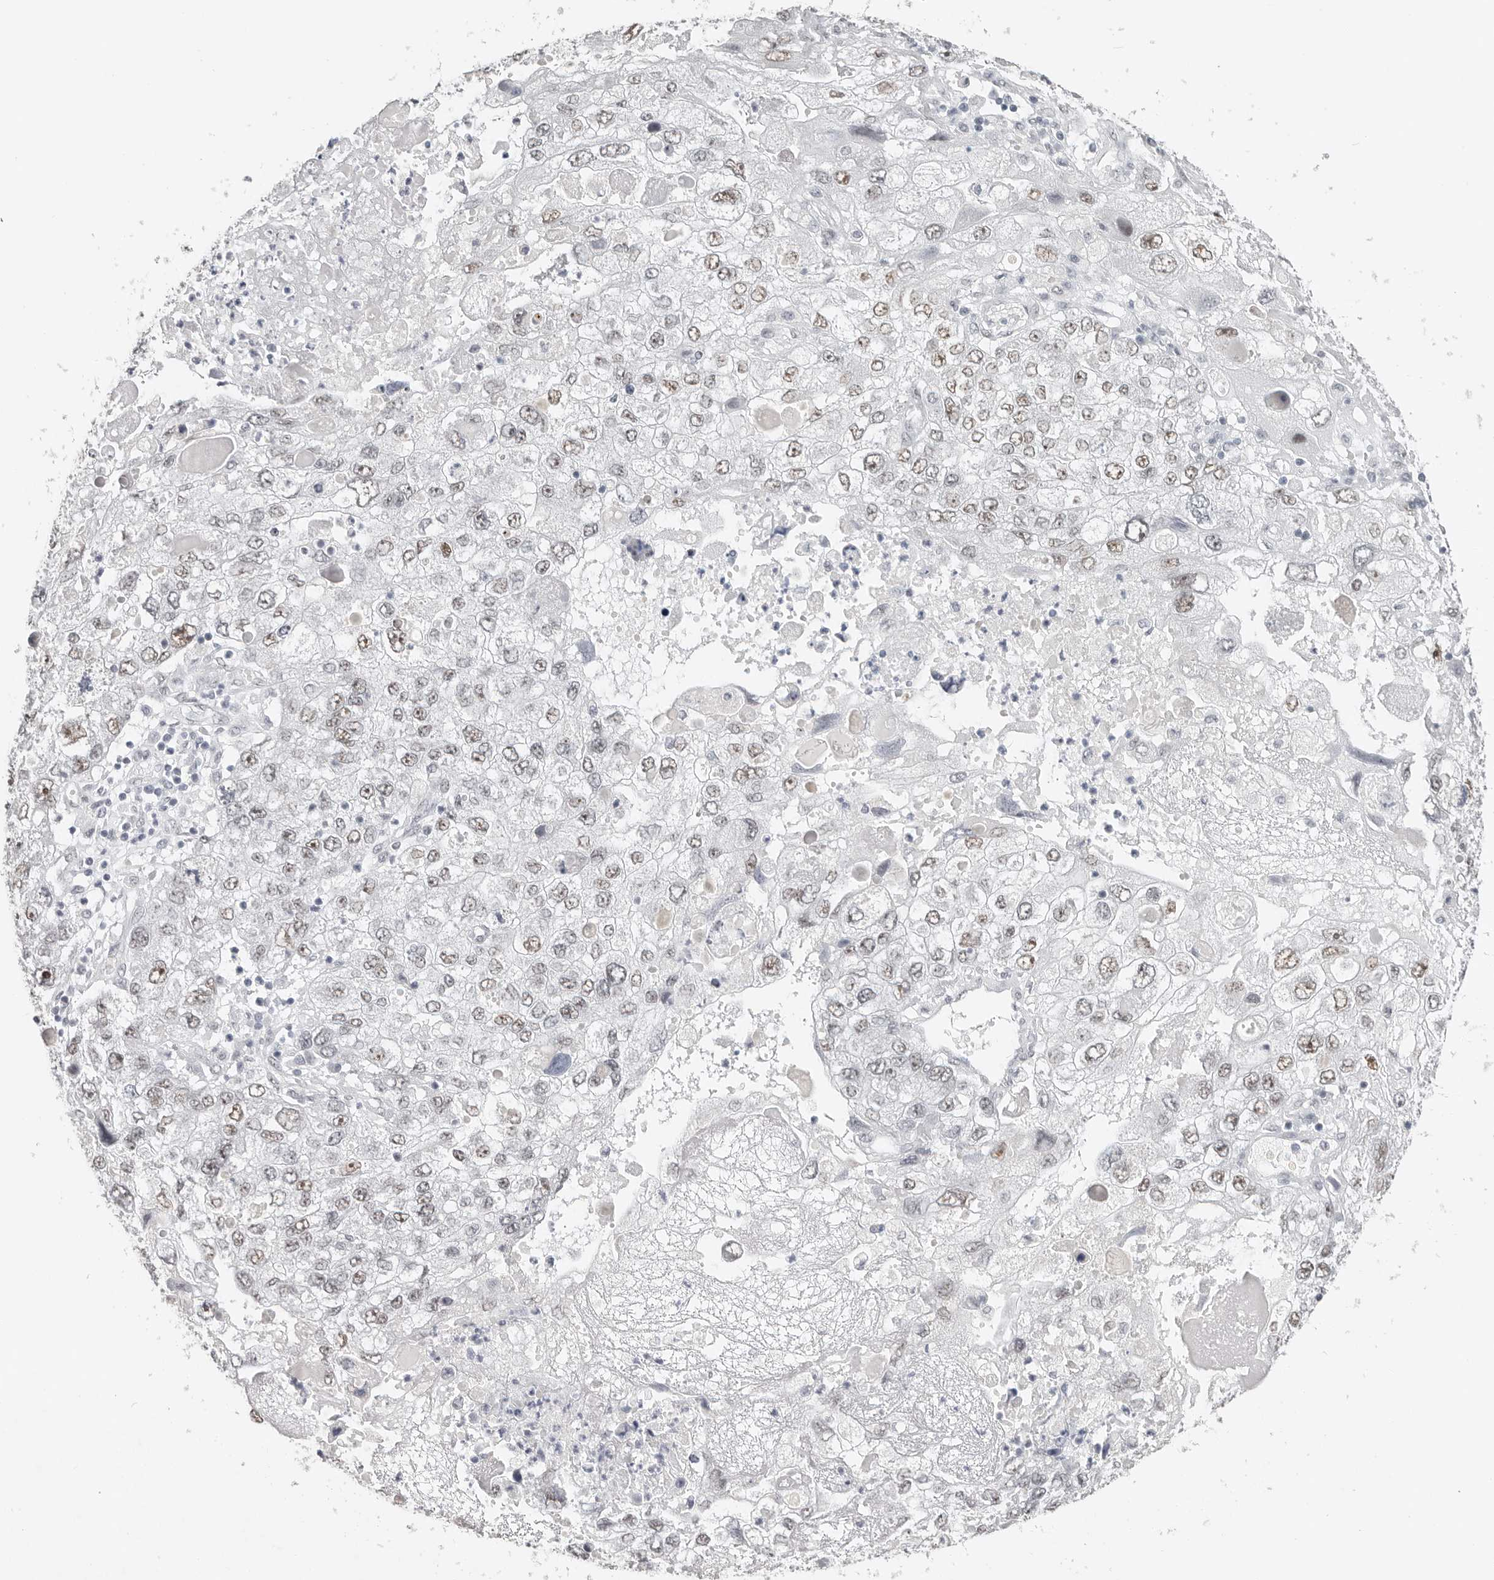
{"staining": {"intensity": "moderate", "quantity": "25%-75%", "location": "nuclear"}, "tissue": "endometrial cancer", "cell_type": "Tumor cells", "image_type": "cancer", "snomed": [{"axis": "morphology", "description": "Adenocarcinoma, NOS"}, {"axis": "topography", "description": "Endometrium"}], "caption": "Moderate nuclear expression is identified in about 25%-75% of tumor cells in endometrial cancer. The staining was performed using DAB, with brown indicating positive protein expression. Nuclei are stained blue with hematoxylin.", "gene": "LARP7", "patient": {"sex": "female", "age": 49}}